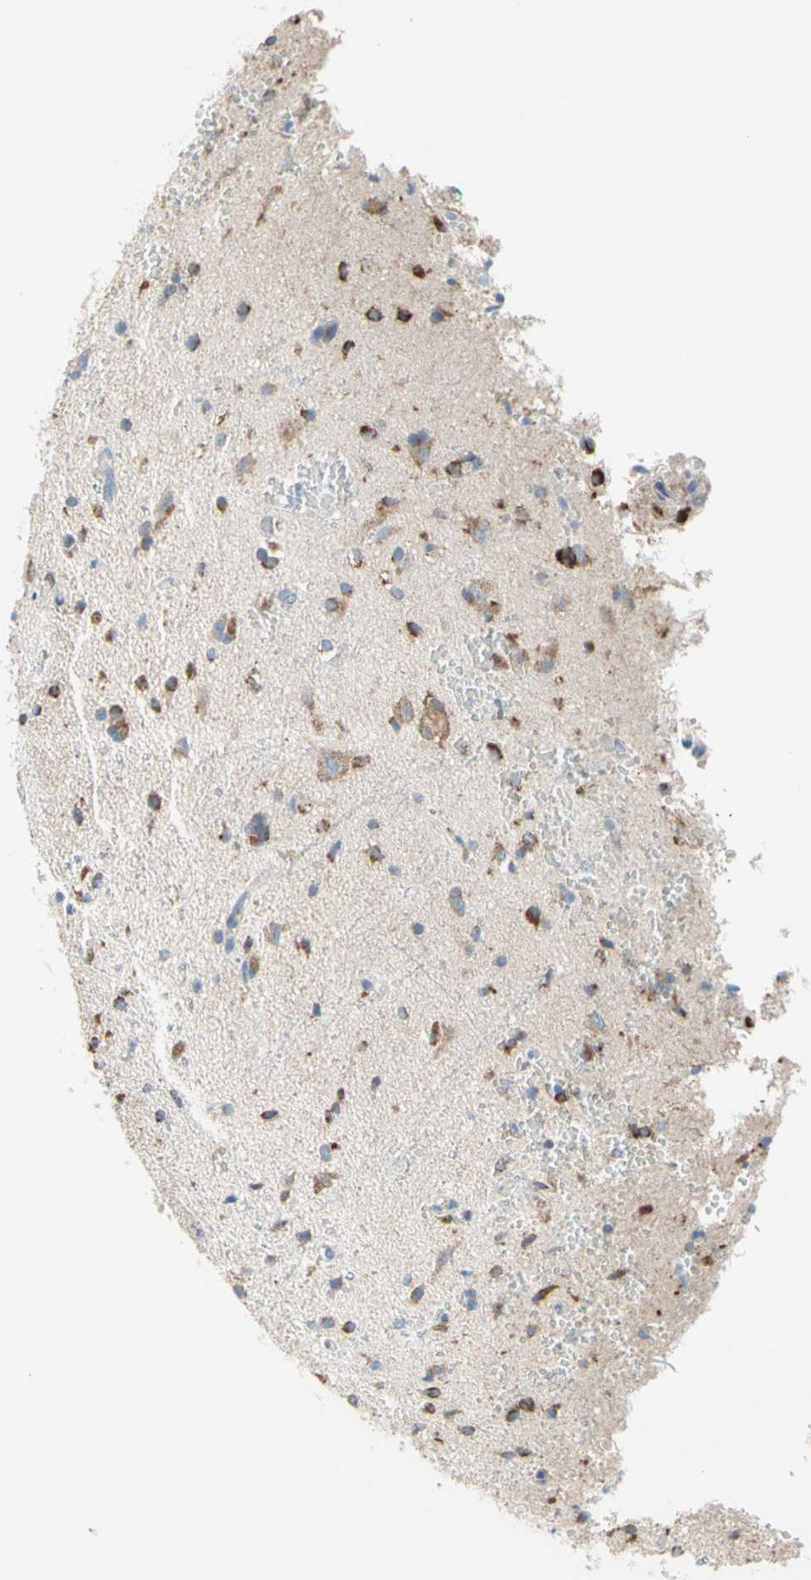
{"staining": {"intensity": "weak", "quantity": "25%-75%", "location": "cytoplasmic/membranous"}, "tissue": "glioma", "cell_type": "Tumor cells", "image_type": "cancer", "snomed": [{"axis": "morphology", "description": "Glioma, malignant, High grade"}, {"axis": "topography", "description": "Brain"}], "caption": "Tumor cells reveal low levels of weak cytoplasmic/membranous expression in about 25%-75% of cells in human glioma.", "gene": "MFF", "patient": {"sex": "male", "age": 47}}